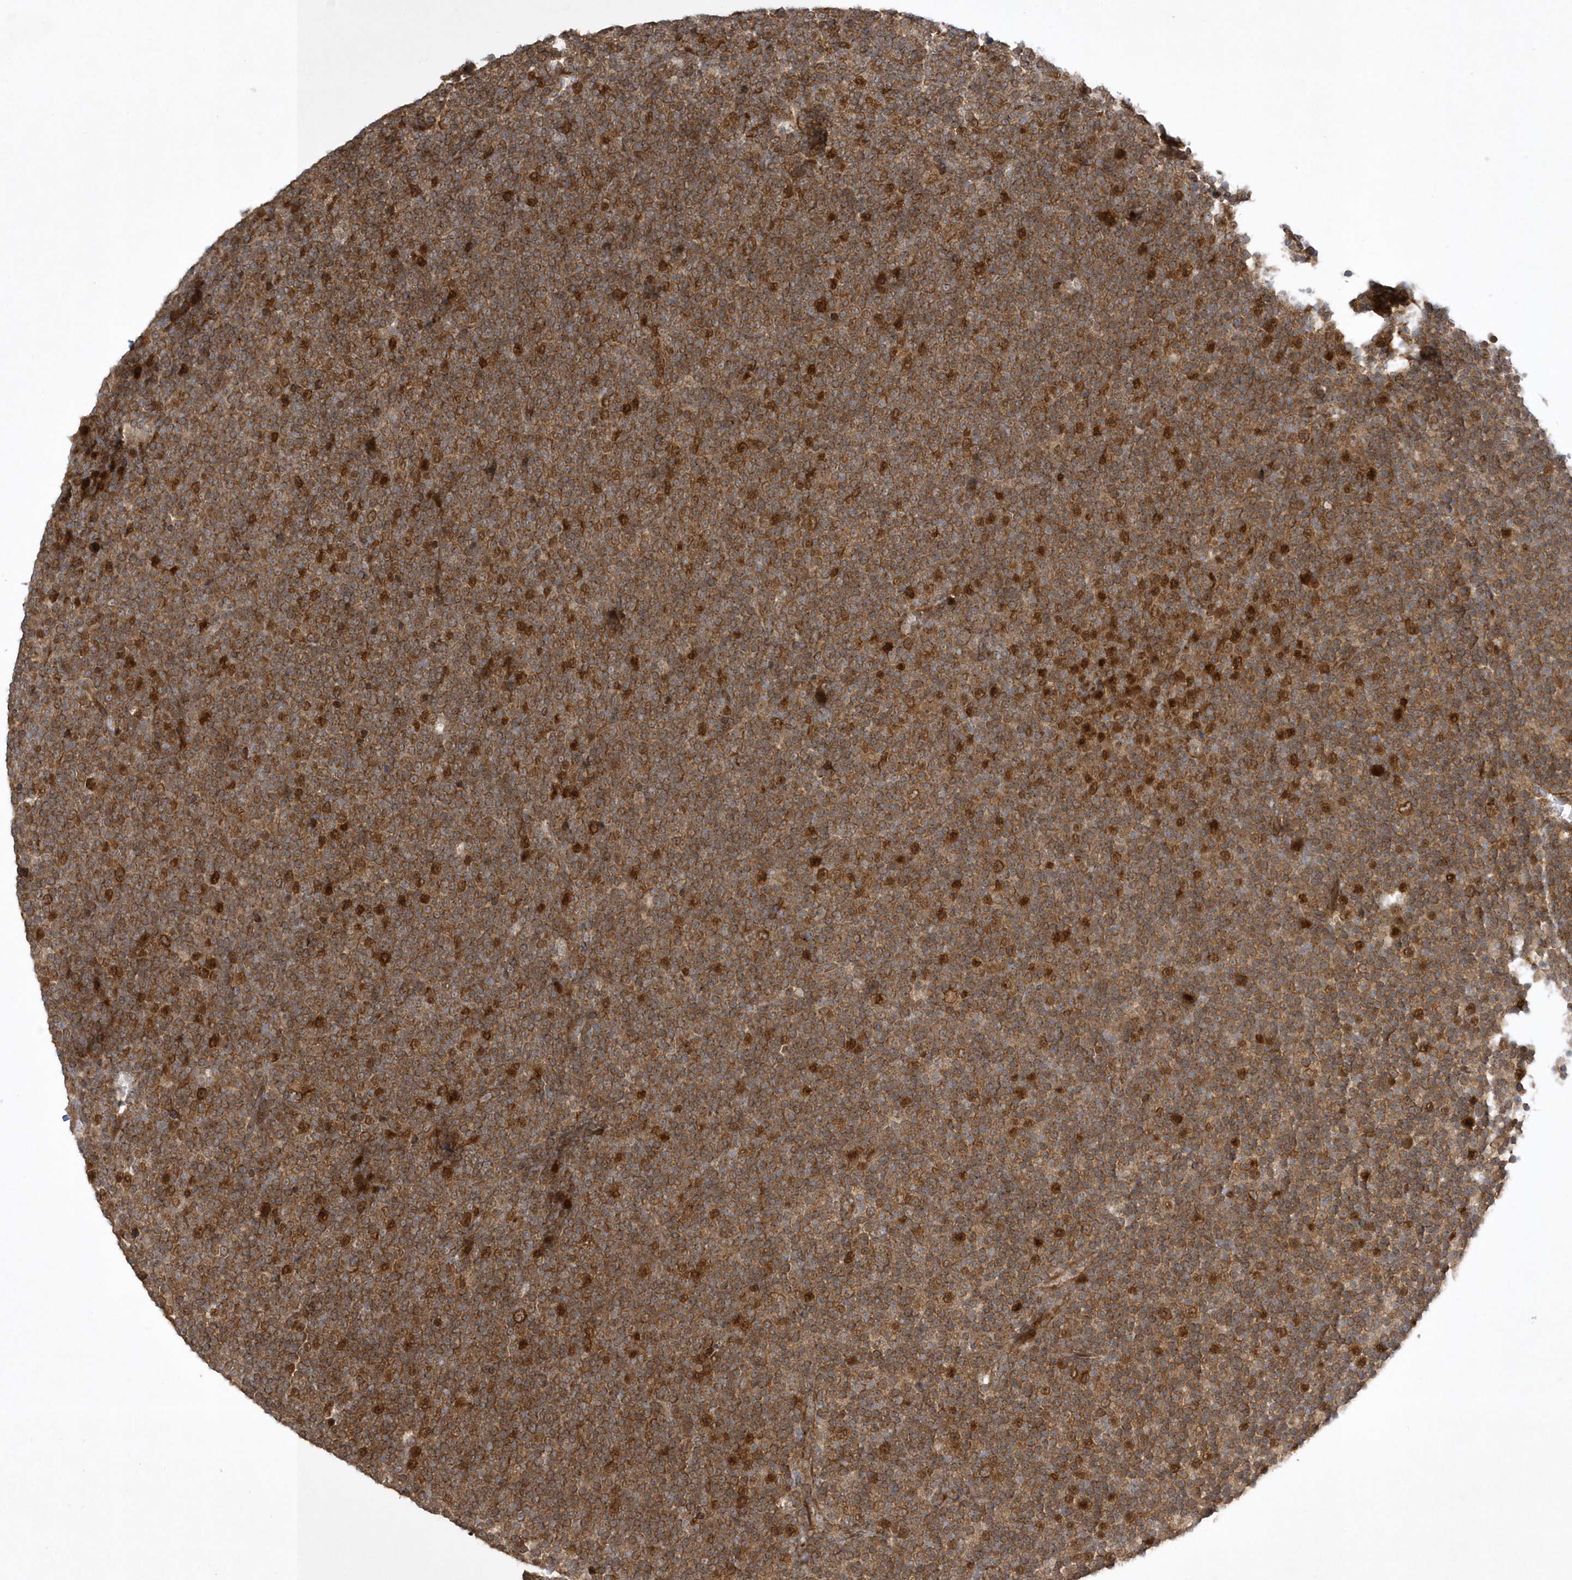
{"staining": {"intensity": "moderate", "quantity": ">75%", "location": "cytoplasmic/membranous"}, "tissue": "lymphoma", "cell_type": "Tumor cells", "image_type": "cancer", "snomed": [{"axis": "morphology", "description": "Malignant lymphoma, non-Hodgkin's type, Low grade"}, {"axis": "topography", "description": "Lymph node"}], "caption": "An image of lymphoma stained for a protein shows moderate cytoplasmic/membranous brown staining in tumor cells.", "gene": "NAF1", "patient": {"sex": "female", "age": 67}}